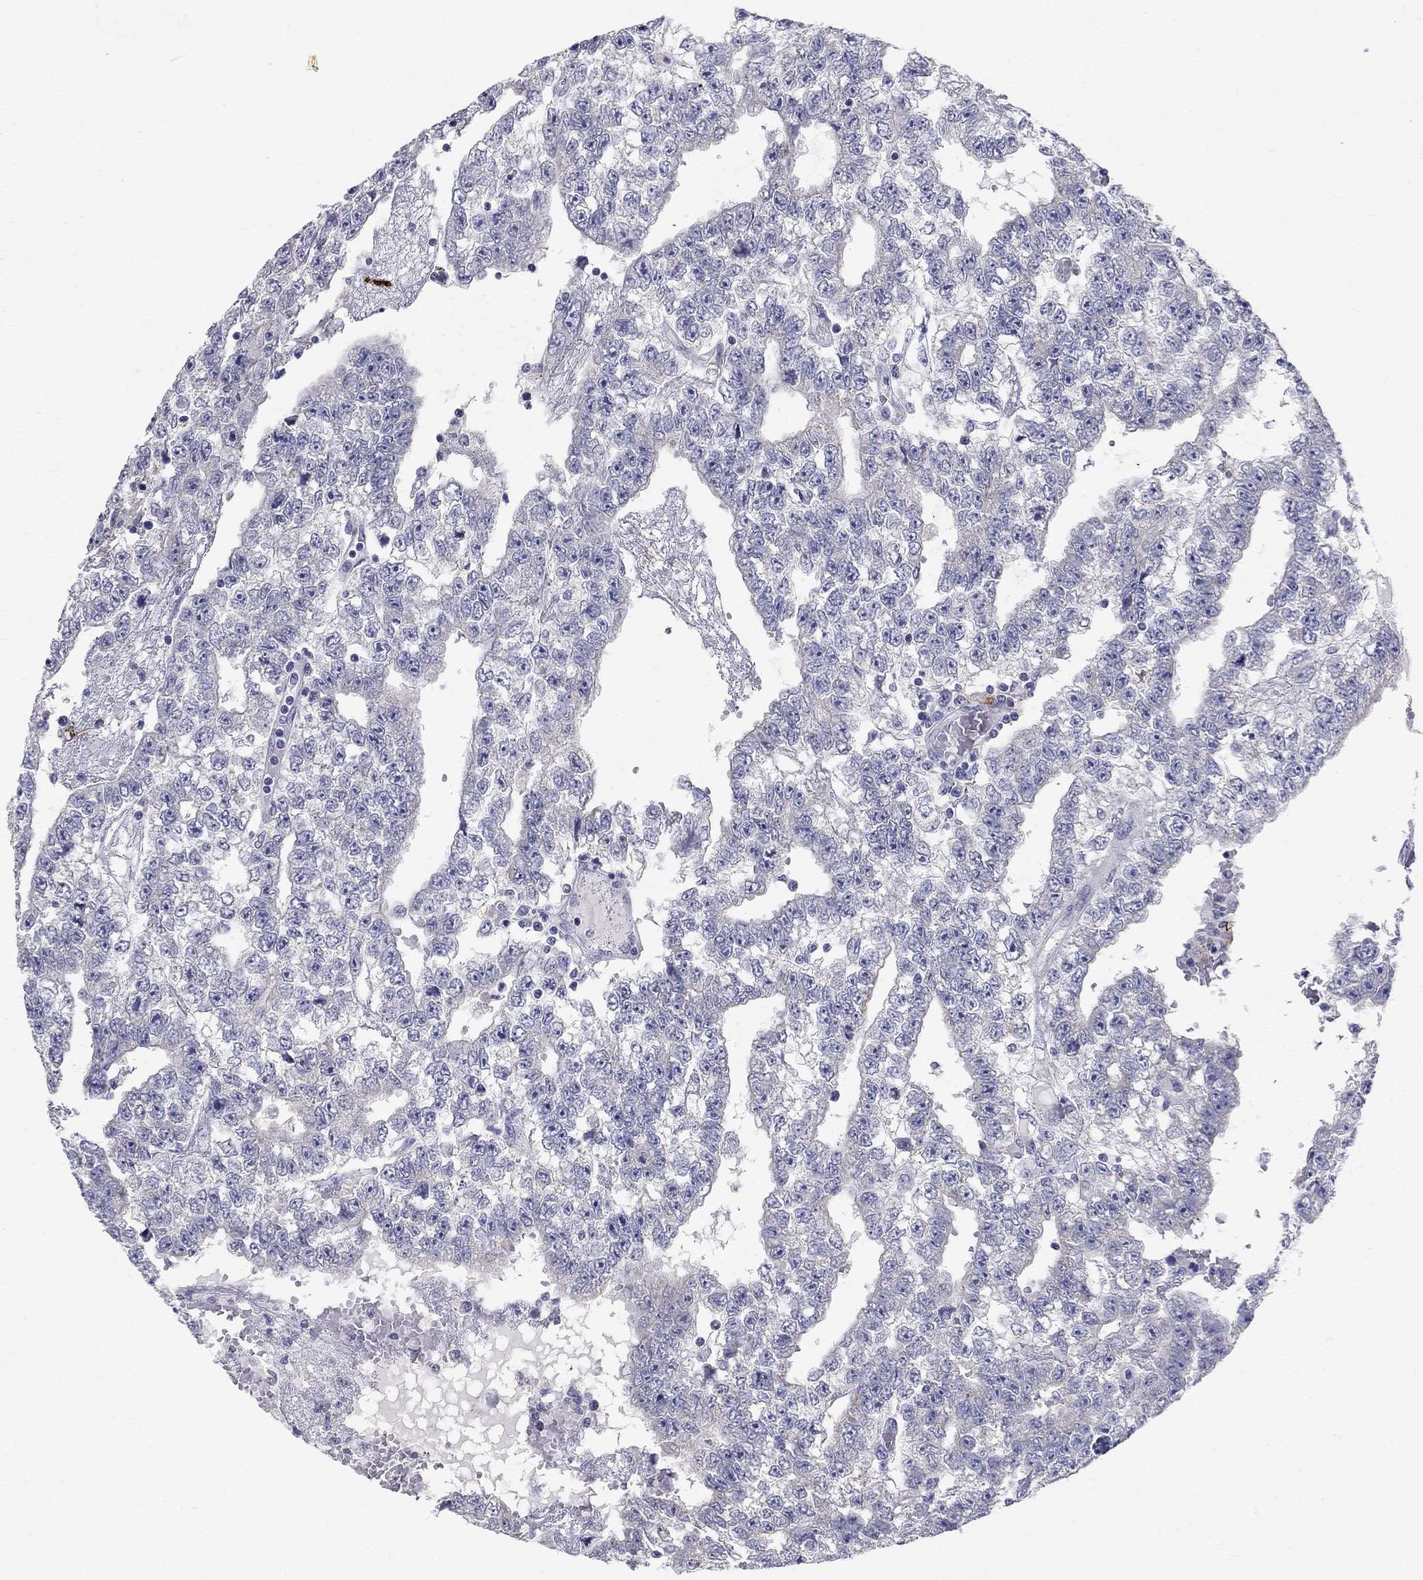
{"staining": {"intensity": "negative", "quantity": "none", "location": "none"}, "tissue": "testis cancer", "cell_type": "Tumor cells", "image_type": "cancer", "snomed": [{"axis": "morphology", "description": "Carcinoma, Embryonal, NOS"}, {"axis": "topography", "description": "Testis"}], "caption": "The histopathology image displays no significant positivity in tumor cells of embryonal carcinoma (testis).", "gene": "TP53TG5", "patient": {"sex": "male", "age": 25}}